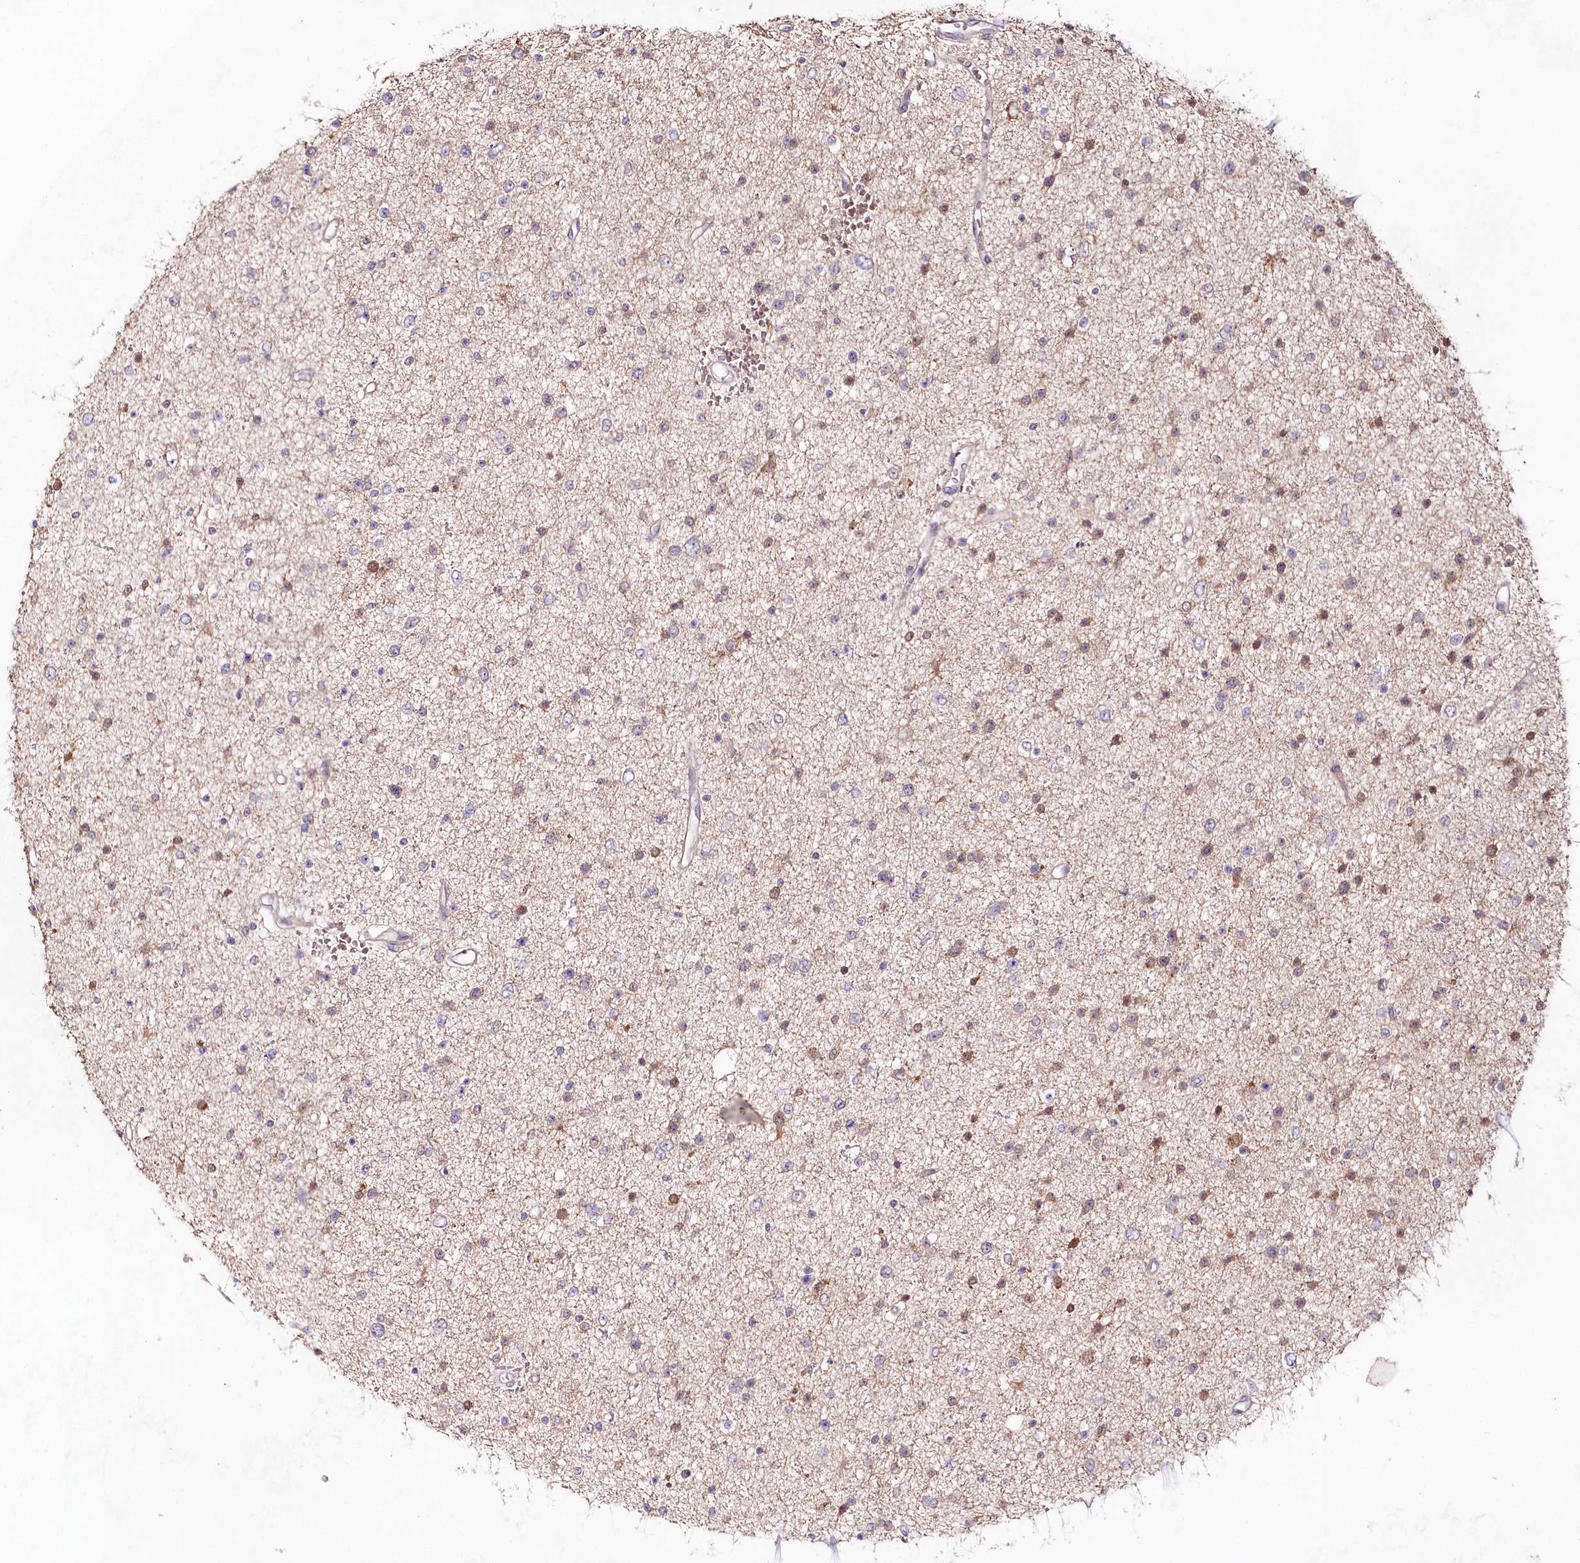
{"staining": {"intensity": "moderate", "quantity": "<25%", "location": "cytoplasmic/membranous"}, "tissue": "glioma", "cell_type": "Tumor cells", "image_type": "cancer", "snomed": [{"axis": "morphology", "description": "Glioma, malignant, Low grade"}, {"axis": "topography", "description": "Brain"}], "caption": "A micrograph showing moderate cytoplasmic/membranous expression in about <25% of tumor cells in glioma, as visualized by brown immunohistochemical staining.", "gene": "IMPA1", "patient": {"sex": "female", "age": 37}}